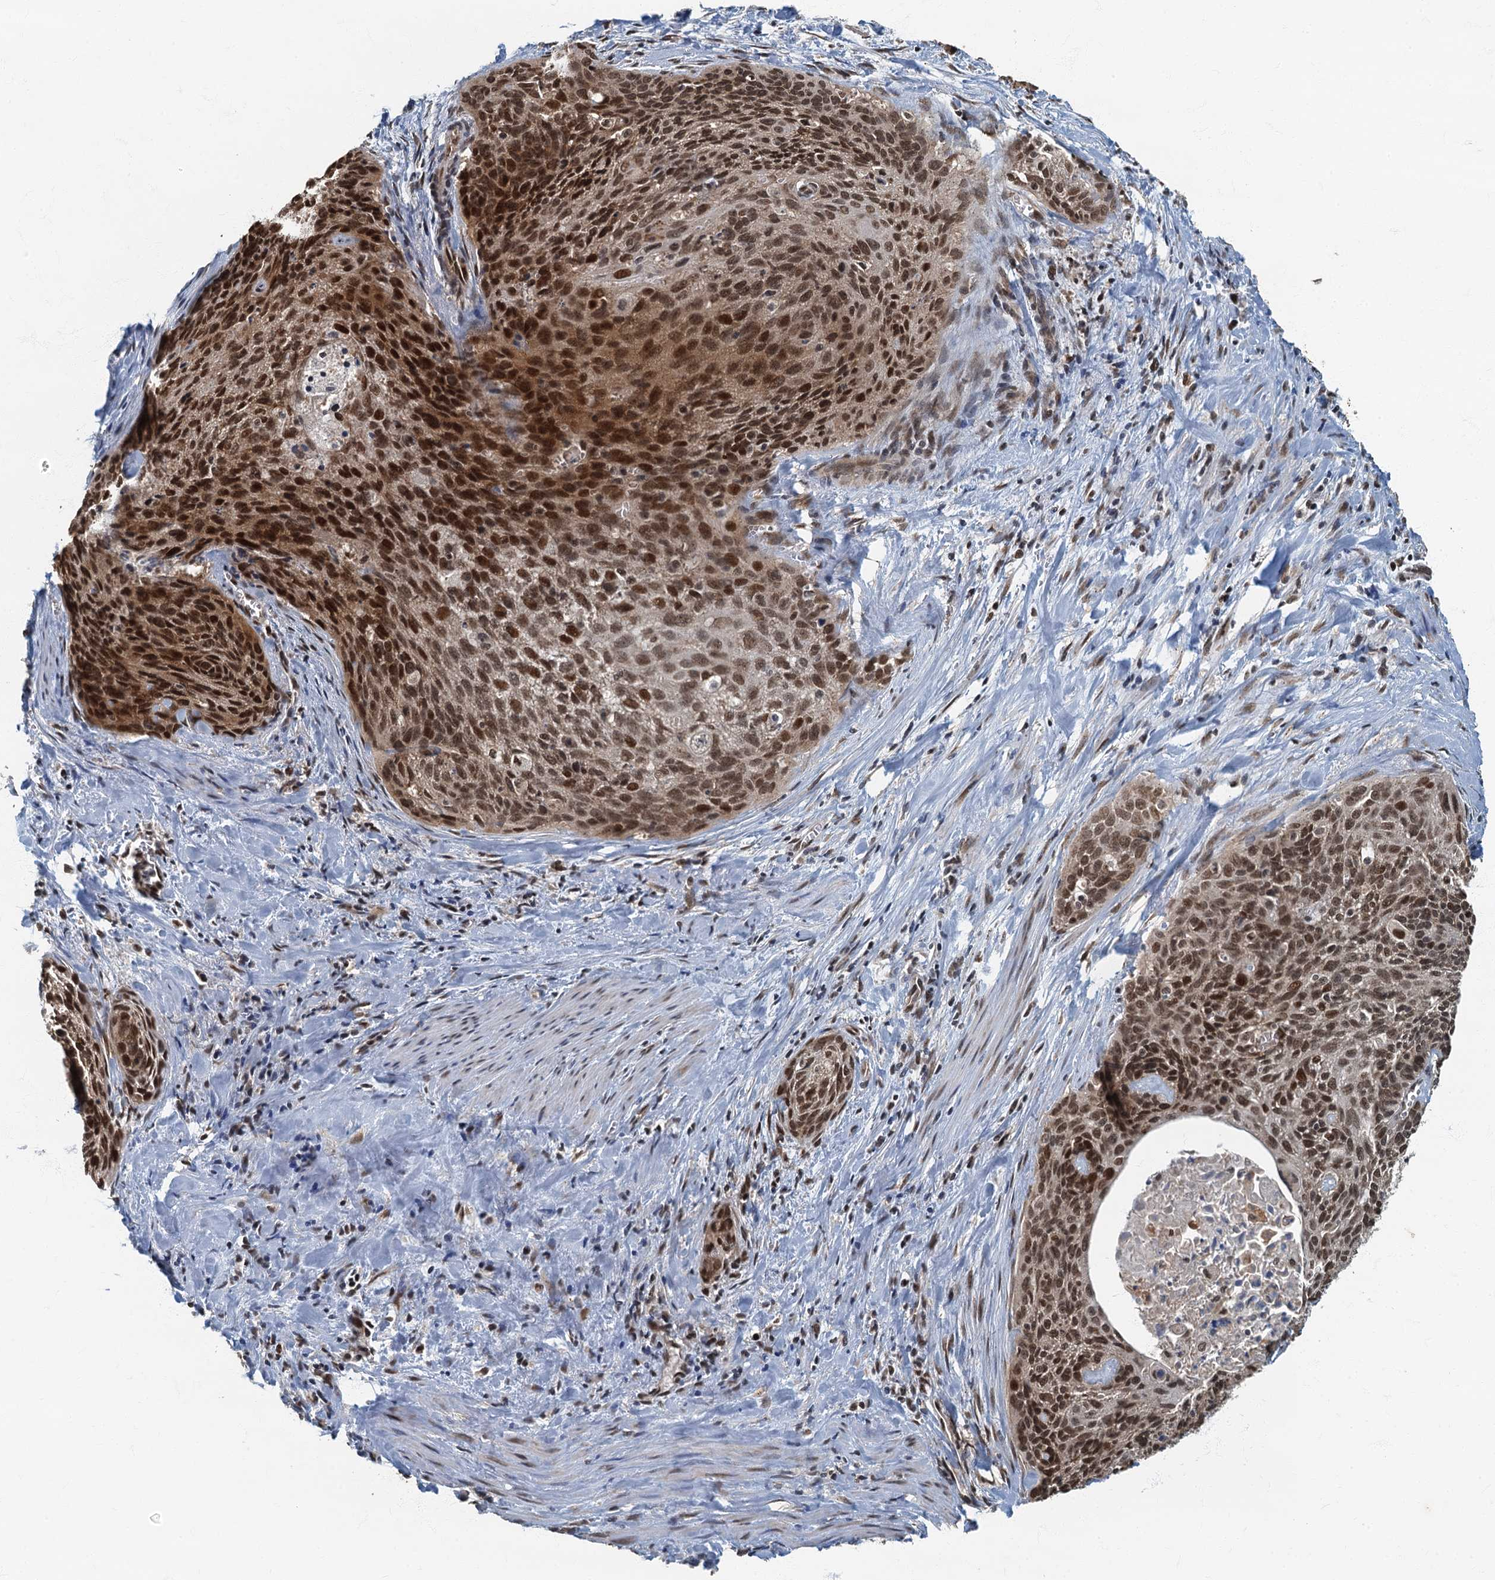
{"staining": {"intensity": "strong", "quantity": ">75%", "location": "nuclear"}, "tissue": "cervical cancer", "cell_type": "Tumor cells", "image_type": "cancer", "snomed": [{"axis": "morphology", "description": "Squamous cell carcinoma, NOS"}, {"axis": "topography", "description": "Cervix"}], "caption": "A brown stain highlights strong nuclear positivity of a protein in cervical squamous cell carcinoma tumor cells. The staining is performed using DAB brown chromogen to label protein expression. The nuclei are counter-stained blue using hematoxylin.", "gene": "CKAP2L", "patient": {"sex": "female", "age": 55}}